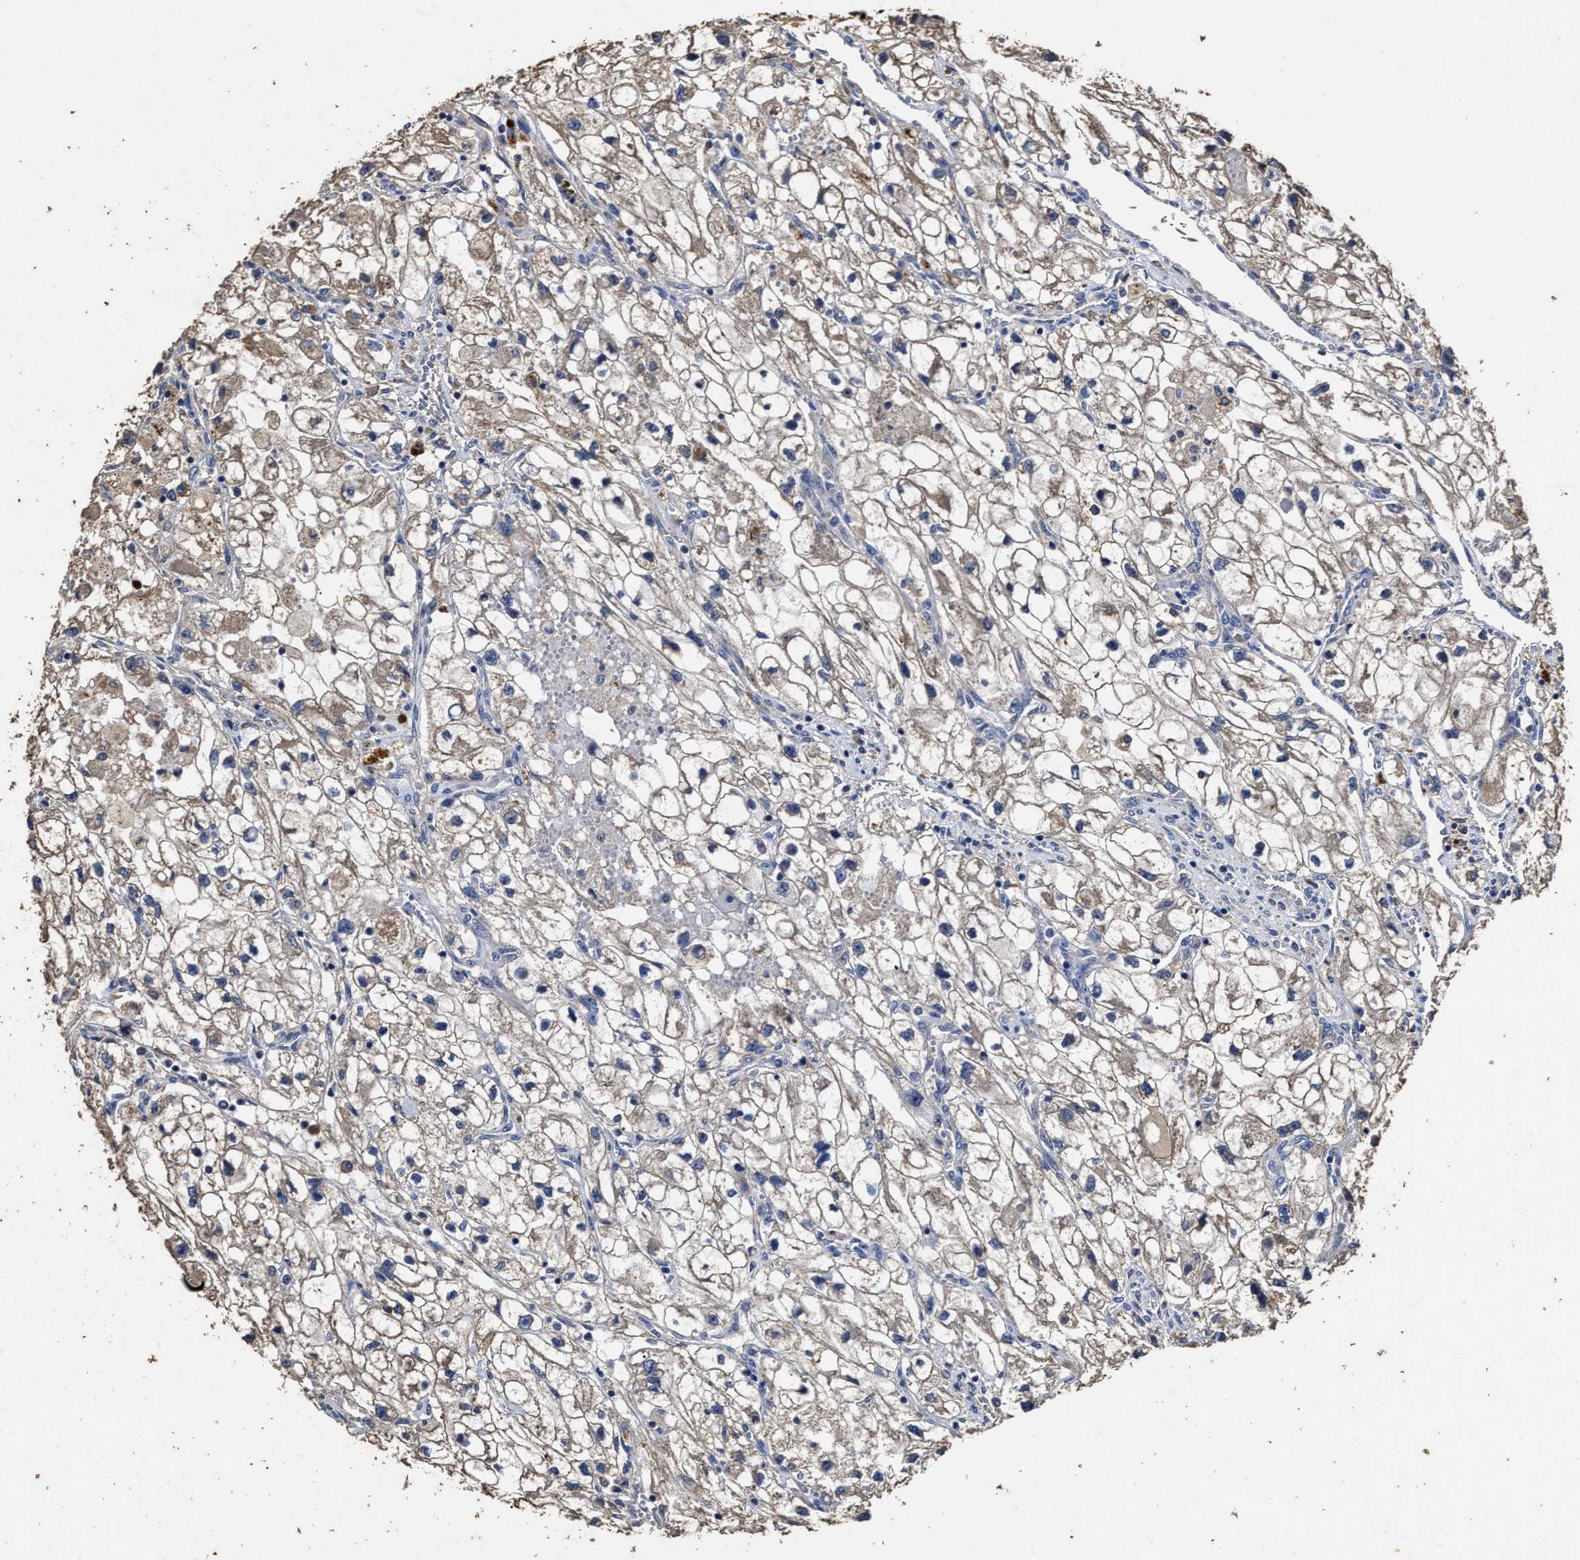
{"staining": {"intensity": "weak", "quantity": ">75%", "location": "cytoplasmic/membranous"}, "tissue": "renal cancer", "cell_type": "Tumor cells", "image_type": "cancer", "snomed": [{"axis": "morphology", "description": "Adenocarcinoma, NOS"}, {"axis": "topography", "description": "Kidney"}], "caption": "High-magnification brightfield microscopy of renal cancer stained with DAB (brown) and counterstained with hematoxylin (blue). tumor cells exhibit weak cytoplasmic/membranous positivity is identified in about>75% of cells. (brown staining indicates protein expression, while blue staining denotes nuclei).", "gene": "PPM1K", "patient": {"sex": "female", "age": 70}}